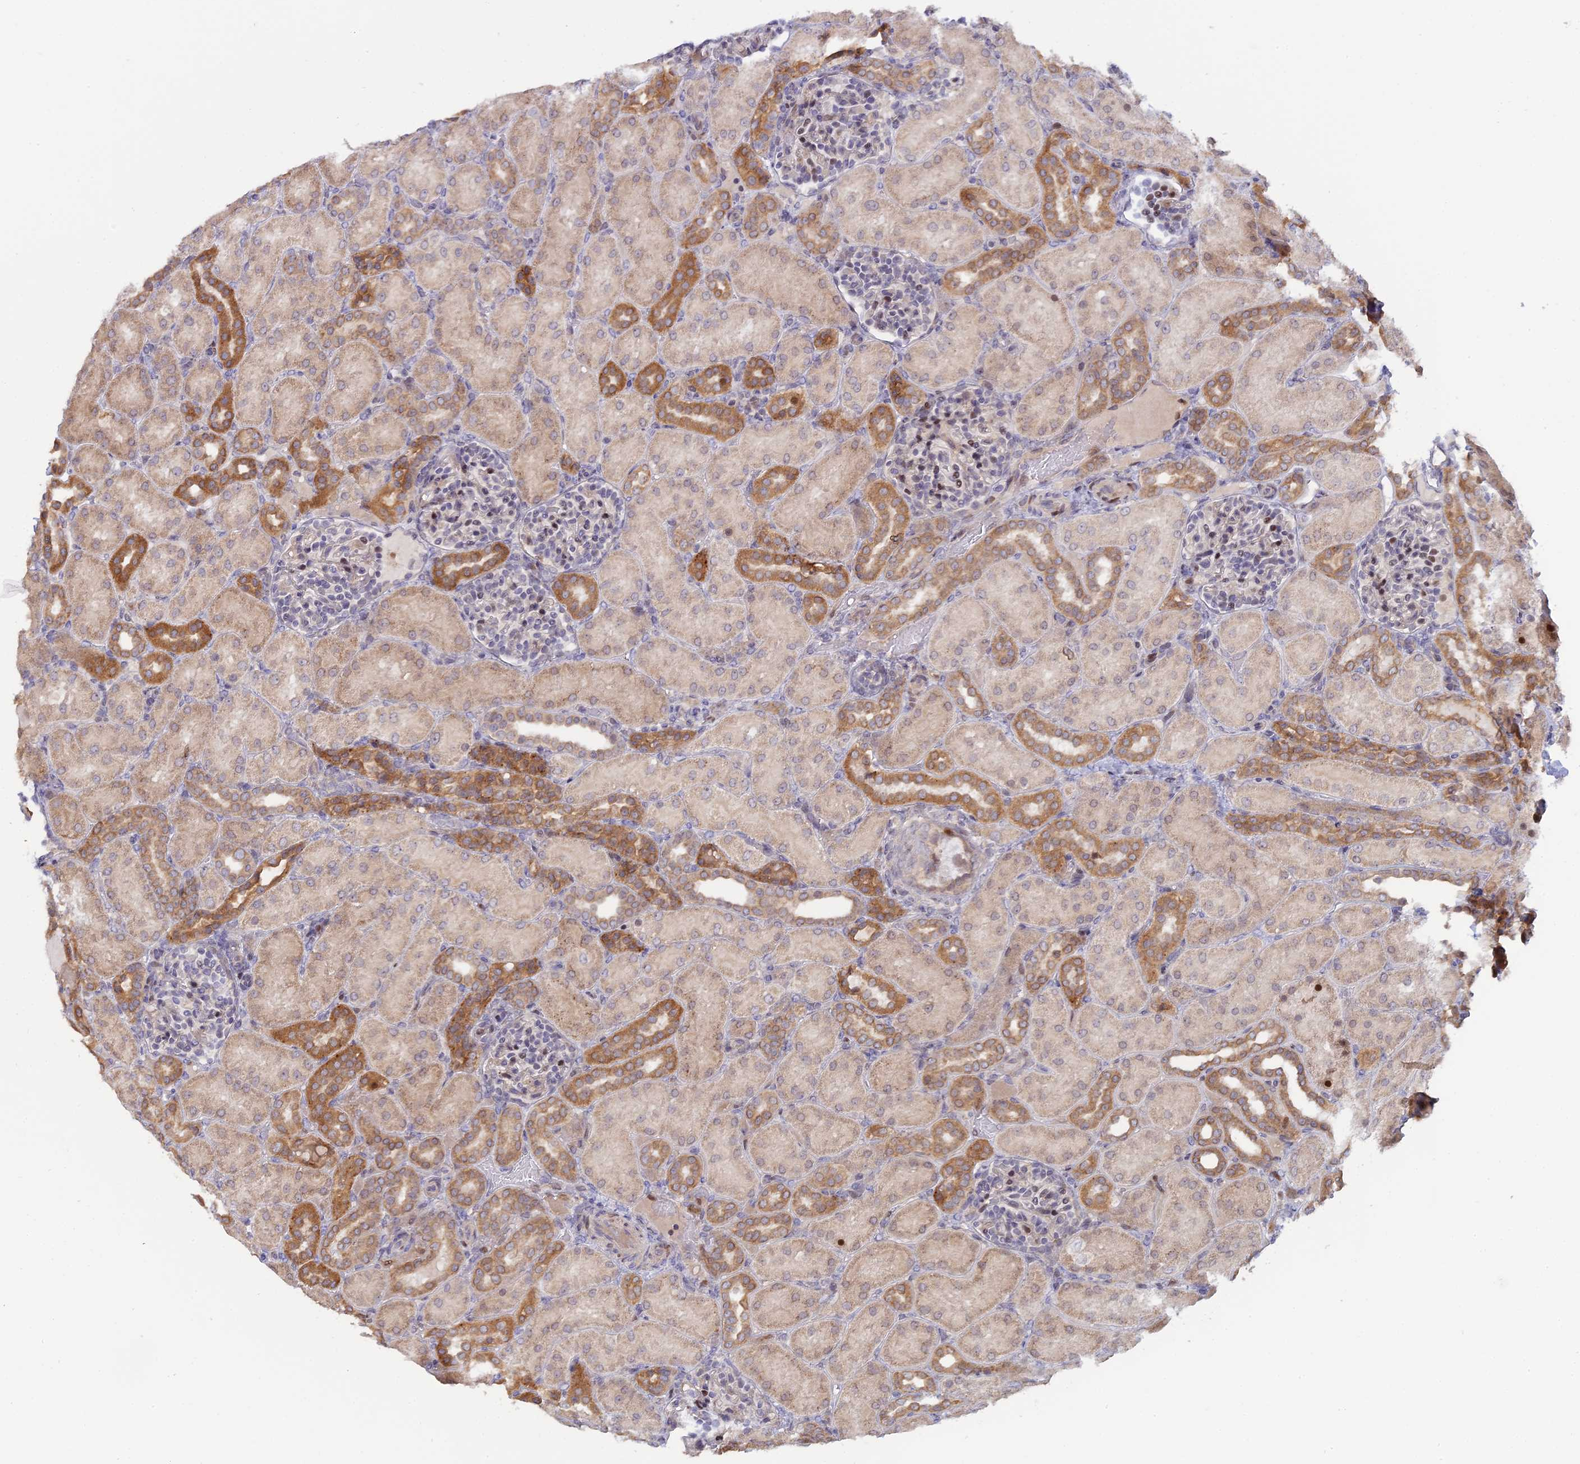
{"staining": {"intensity": "moderate", "quantity": "<25%", "location": "nuclear"}, "tissue": "kidney", "cell_type": "Cells in glomeruli", "image_type": "normal", "snomed": [{"axis": "morphology", "description": "Normal tissue, NOS"}, {"axis": "topography", "description": "Kidney"}], "caption": "Immunohistochemical staining of unremarkable human kidney demonstrates <25% levels of moderate nuclear protein positivity in approximately <25% of cells in glomeruli.", "gene": "GSKIP", "patient": {"sex": "male", "age": 1}}